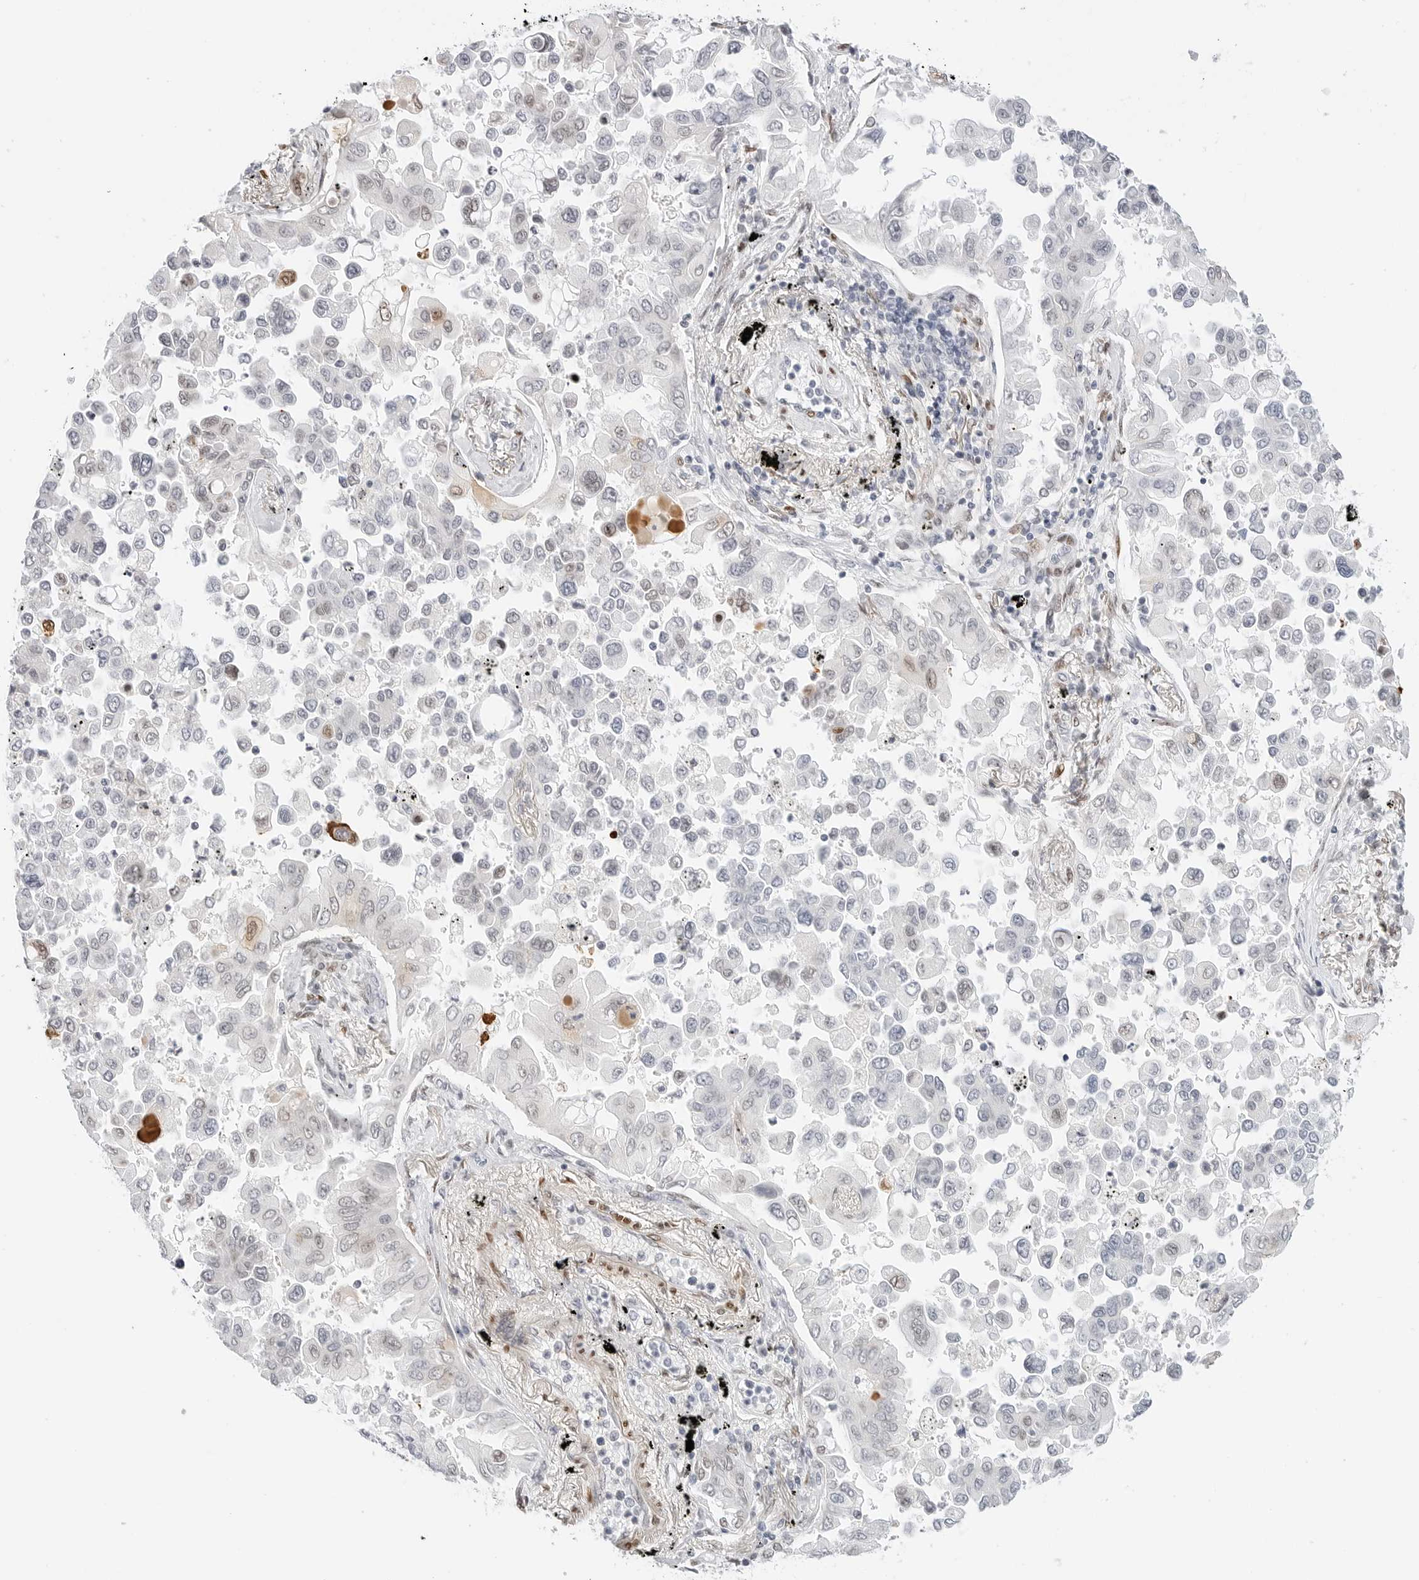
{"staining": {"intensity": "negative", "quantity": "none", "location": "none"}, "tissue": "lung cancer", "cell_type": "Tumor cells", "image_type": "cancer", "snomed": [{"axis": "morphology", "description": "Adenocarcinoma, NOS"}, {"axis": "topography", "description": "Lung"}], "caption": "Immunohistochemistry (IHC) of human adenocarcinoma (lung) demonstrates no staining in tumor cells.", "gene": "SPIDR", "patient": {"sex": "female", "age": 67}}